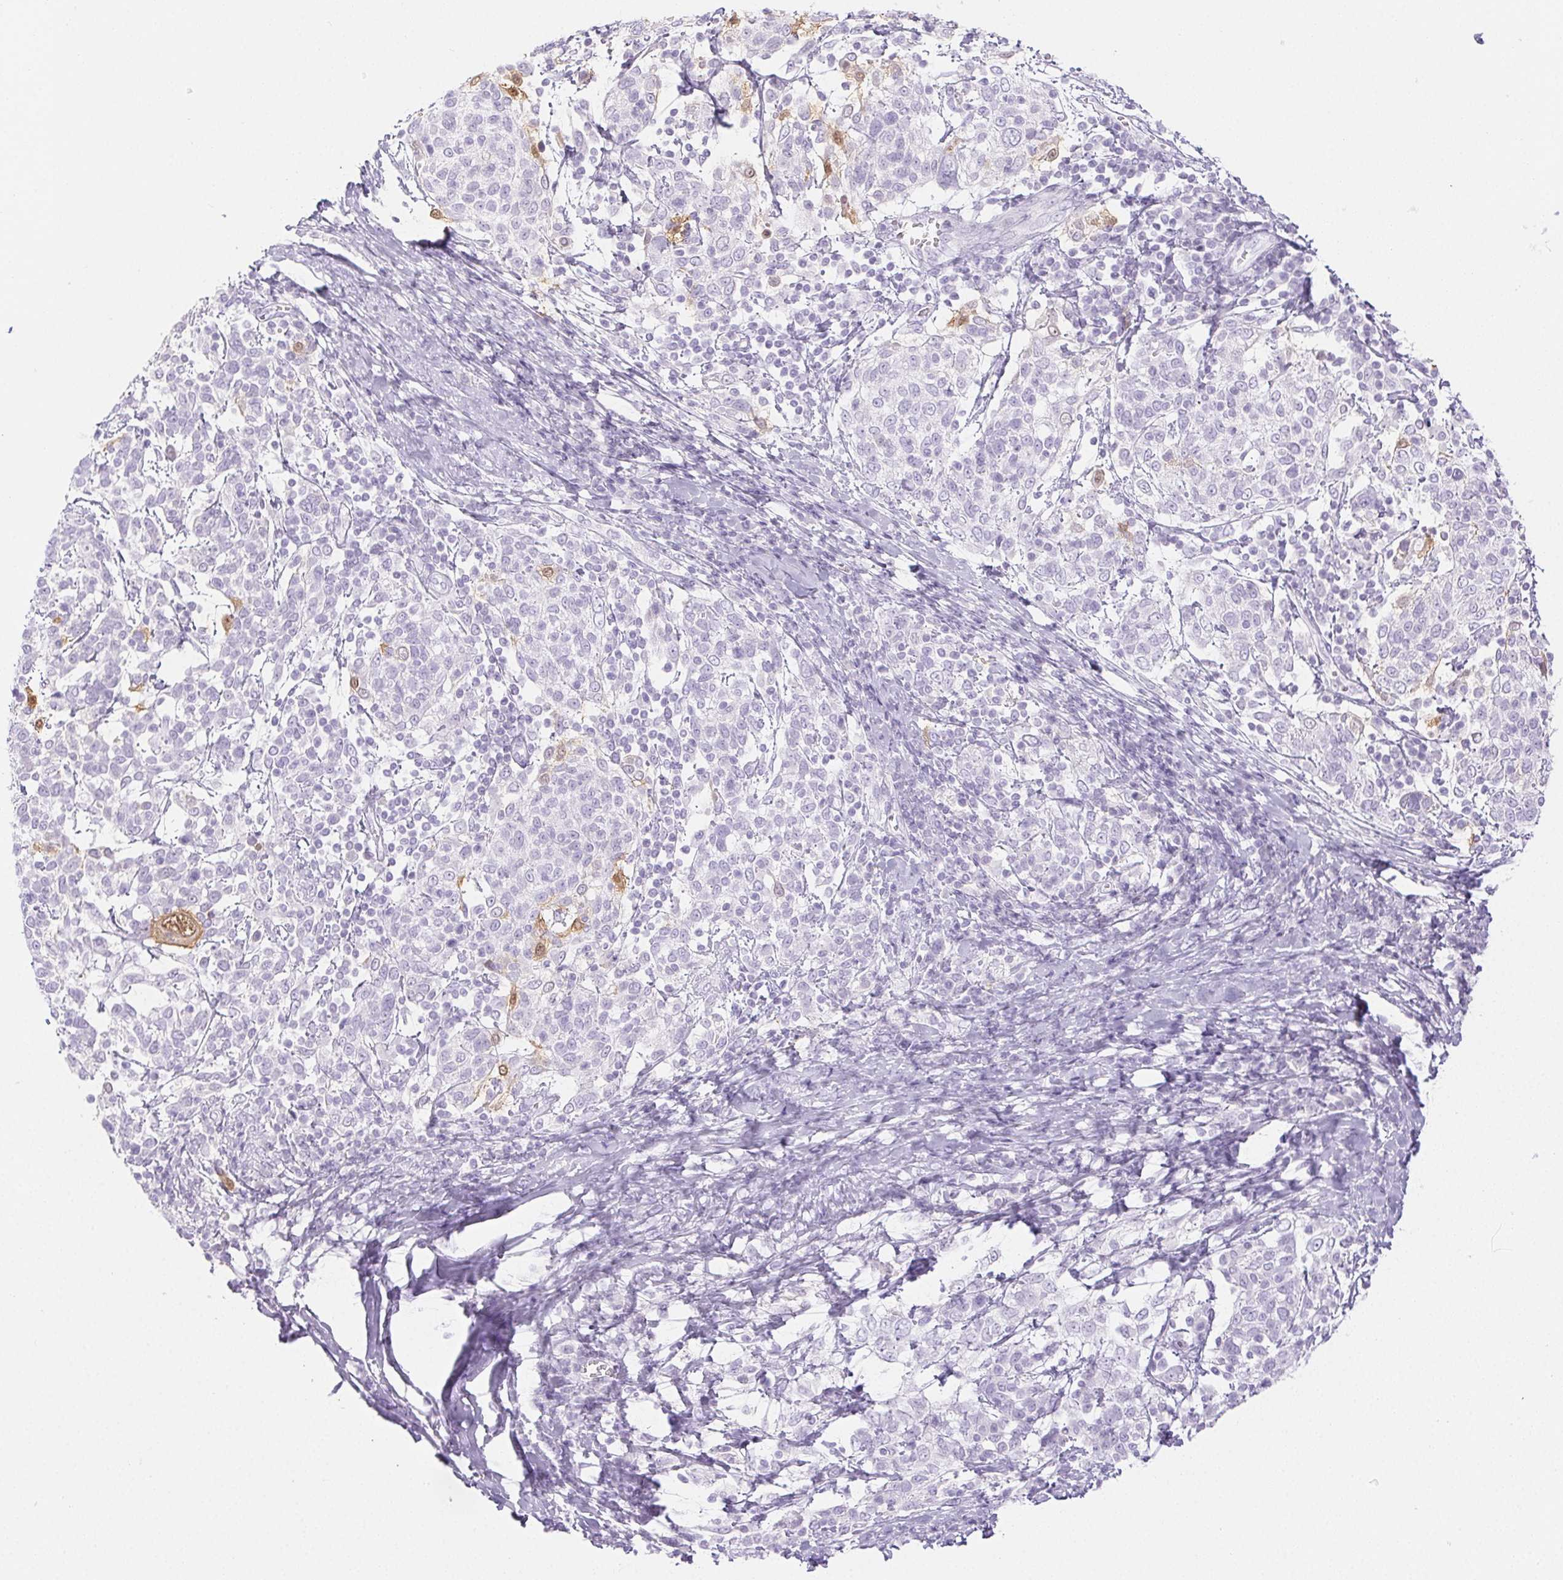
{"staining": {"intensity": "weak", "quantity": "<25%", "location": "cytoplasmic/membranous,nuclear"}, "tissue": "cervical cancer", "cell_type": "Tumor cells", "image_type": "cancer", "snomed": [{"axis": "morphology", "description": "Squamous cell carcinoma, NOS"}, {"axis": "topography", "description": "Cervix"}], "caption": "The IHC histopathology image has no significant expression in tumor cells of cervical cancer (squamous cell carcinoma) tissue.", "gene": "SPRR3", "patient": {"sex": "female", "age": 61}}